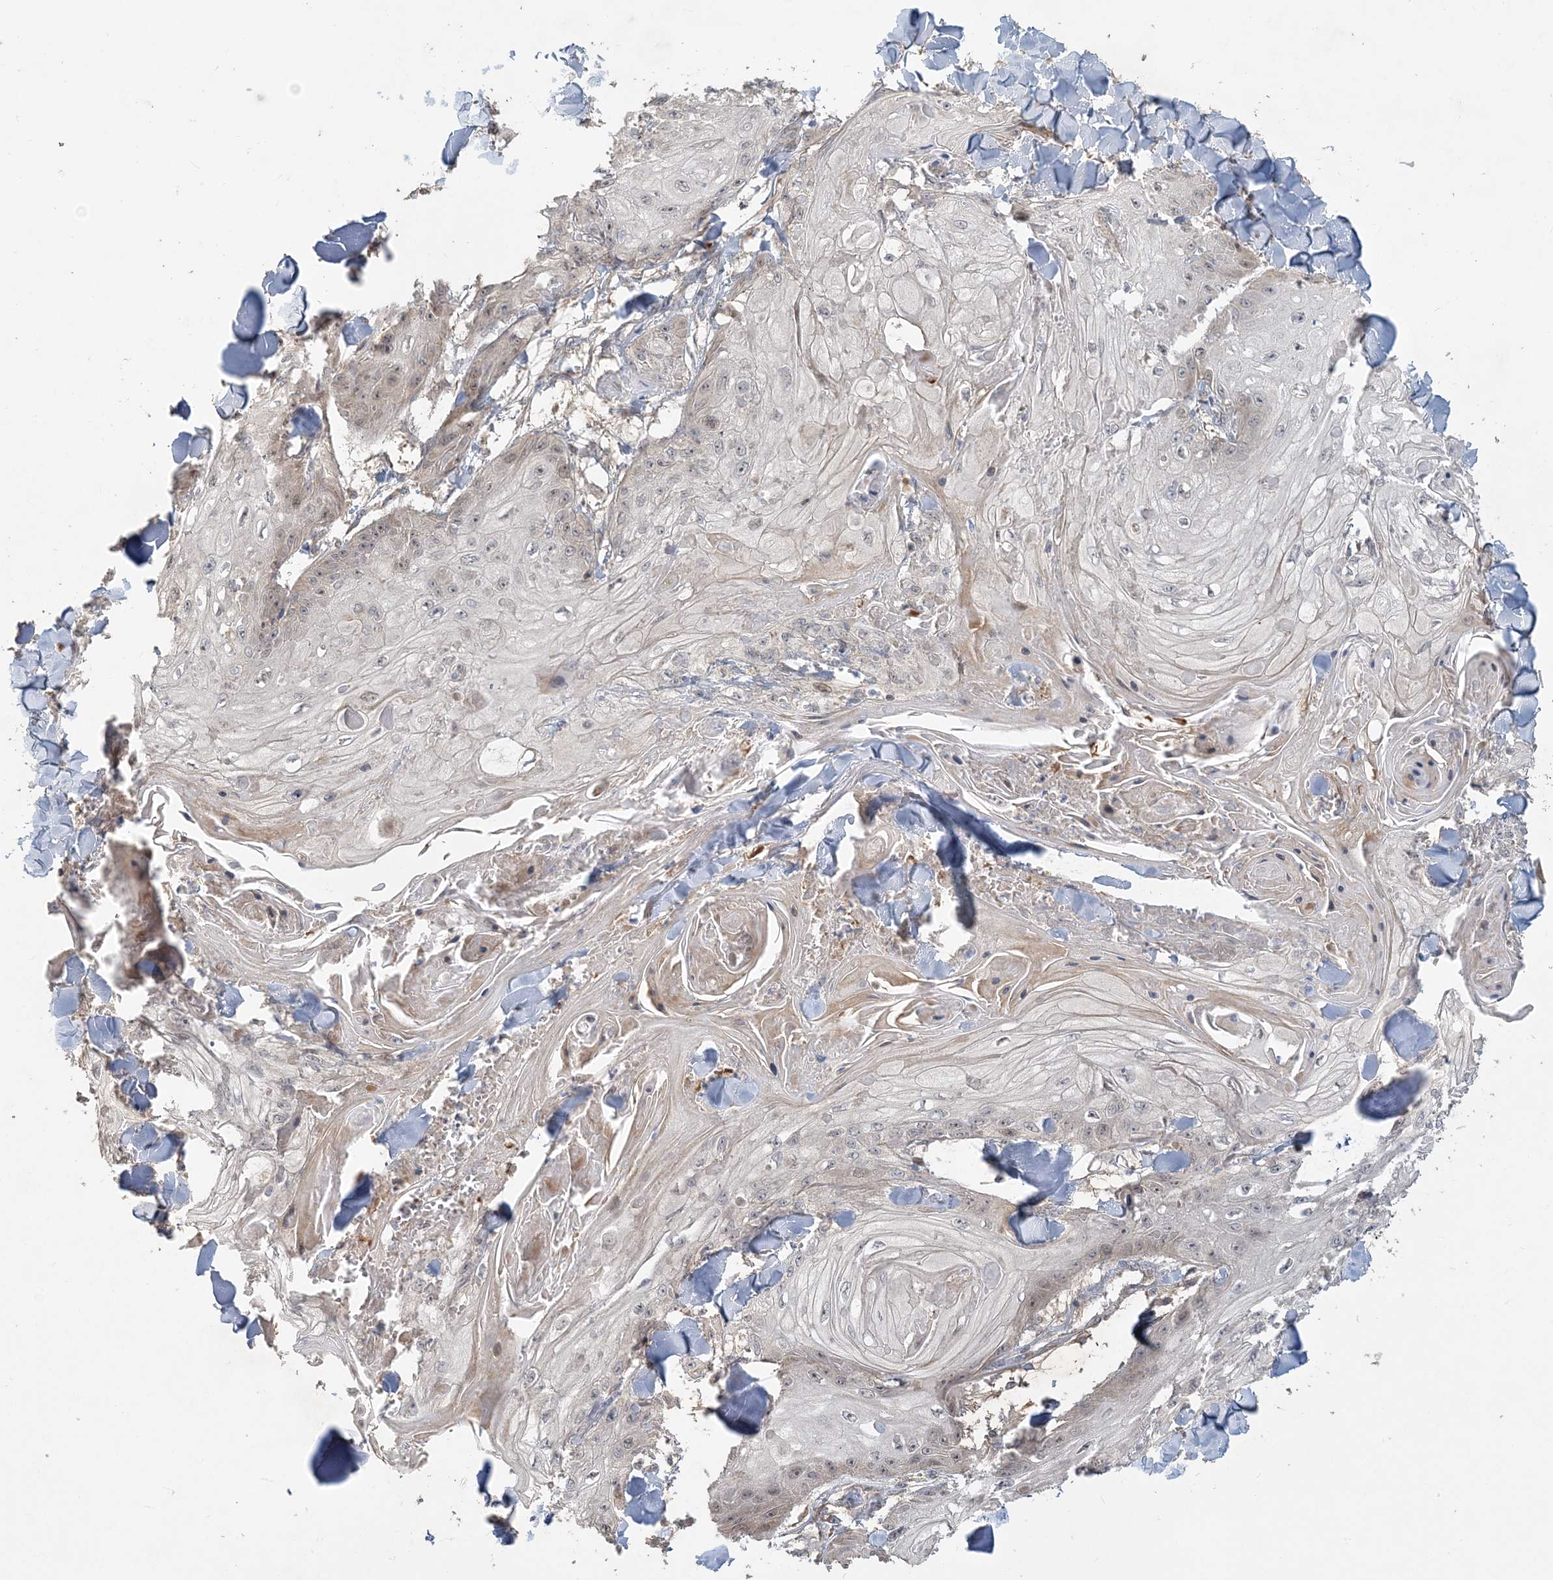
{"staining": {"intensity": "weak", "quantity": "<25%", "location": "nuclear"}, "tissue": "skin cancer", "cell_type": "Tumor cells", "image_type": "cancer", "snomed": [{"axis": "morphology", "description": "Squamous cell carcinoma, NOS"}, {"axis": "topography", "description": "Skin"}], "caption": "The histopathology image shows no staining of tumor cells in skin cancer. Nuclei are stained in blue.", "gene": "TRAIP", "patient": {"sex": "male", "age": 74}}